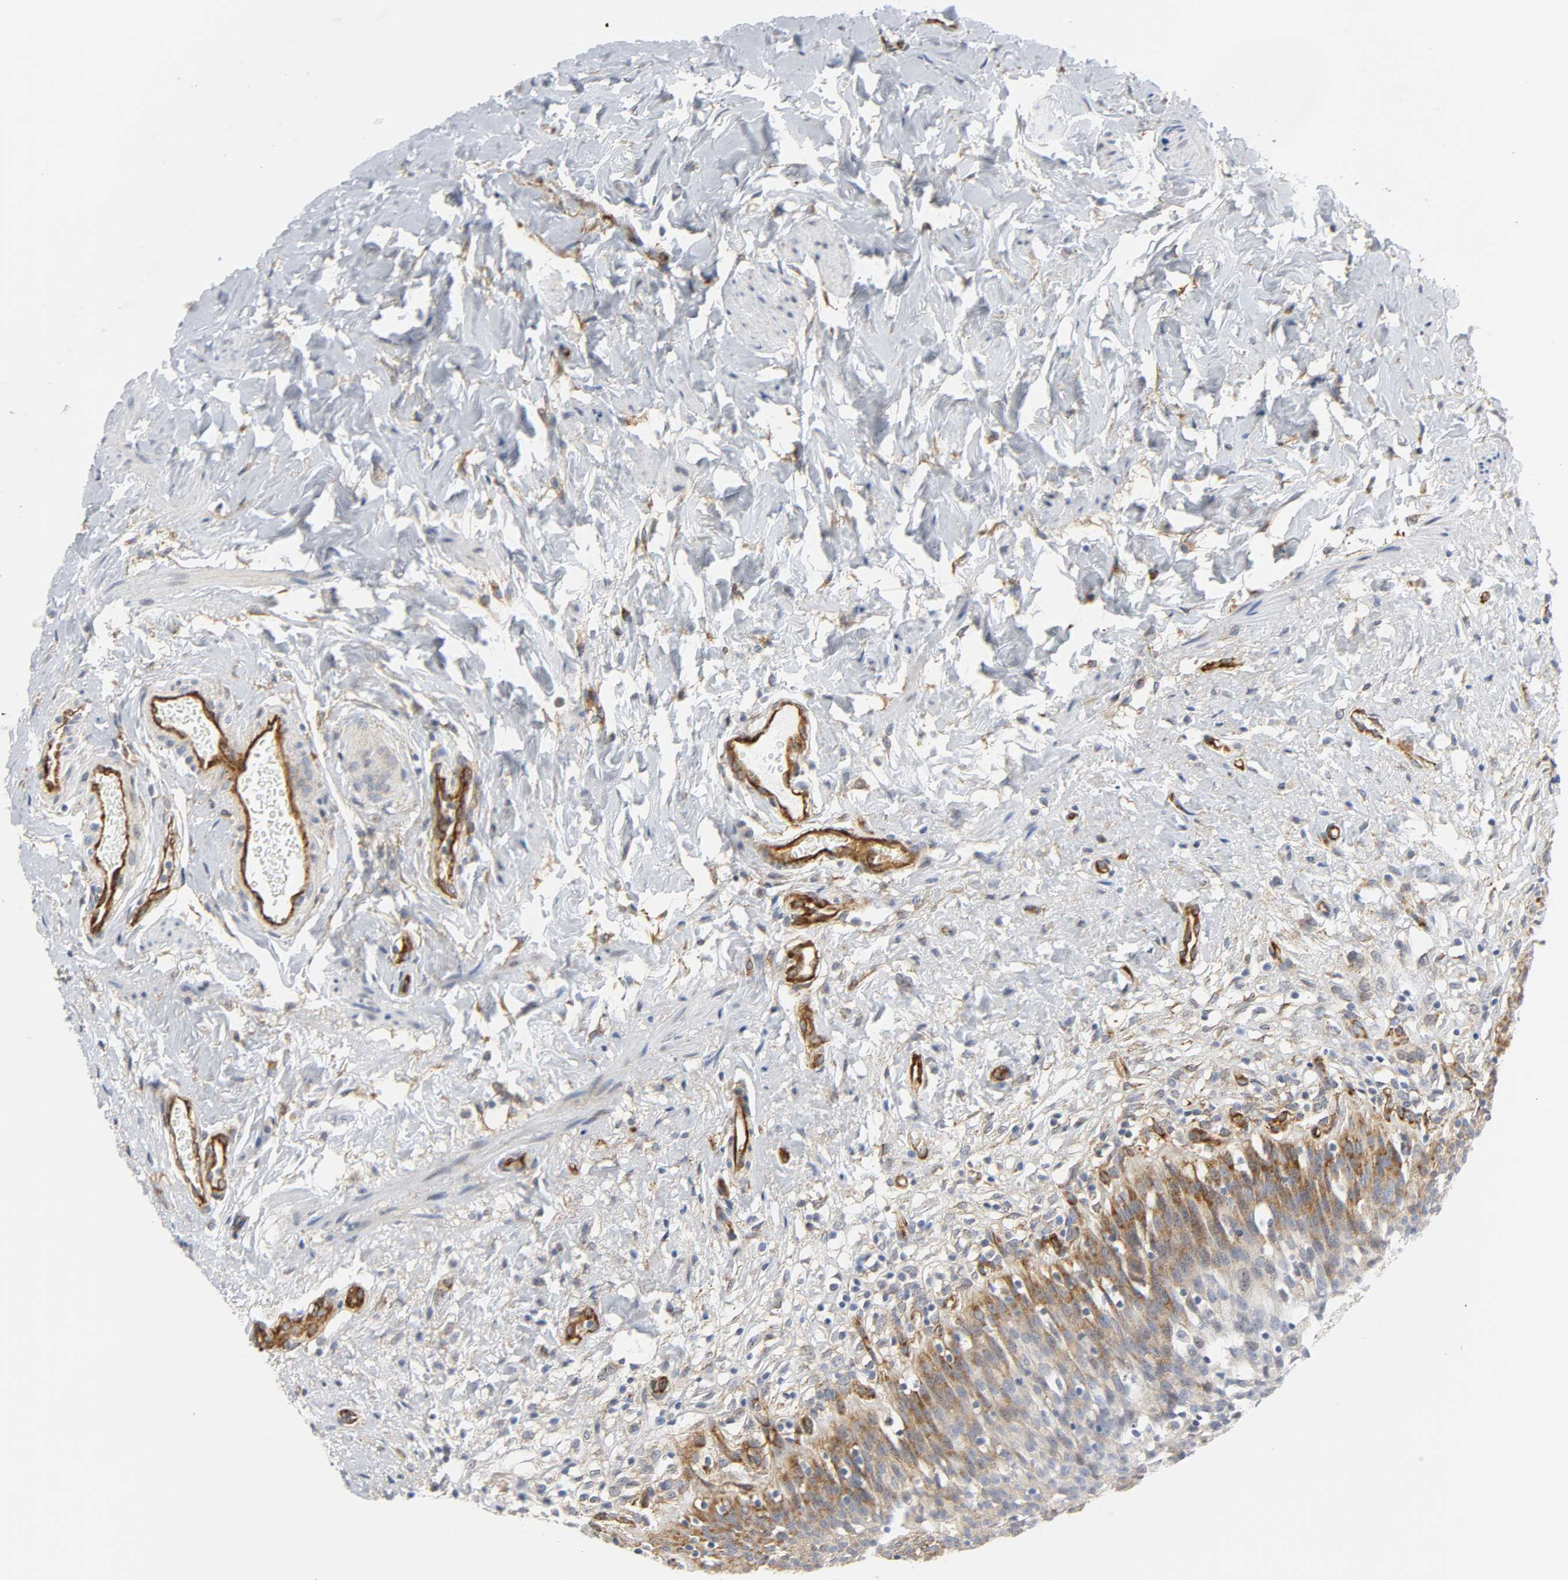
{"staining": {"intensity": "moderate", "quantity": ">75%", "location": "cytoplasmic/membranous"}, "tissue": "urinary bladder", "cell_type": "Urothelial cells", "image_type": "normal", "snomed": [{"axis": "morphology", "description": "Normal tissue, NOS"}, {"axis": "topography", "description": "Urinary bladder"}], "caption": "Protein expression analysis of unremarkable urinary bladder reveals moderate cytoplasmic/membranous positivity in about >75% of urothelial cells. The protein is stained brown, and the nuclei are stained in blue (DAB (3,3'-diaminobenzidine) IHC with brightfield microscopy, high magnification).", "gene": "DOCK1", "patient": {"sex": "female", "age": 80}}